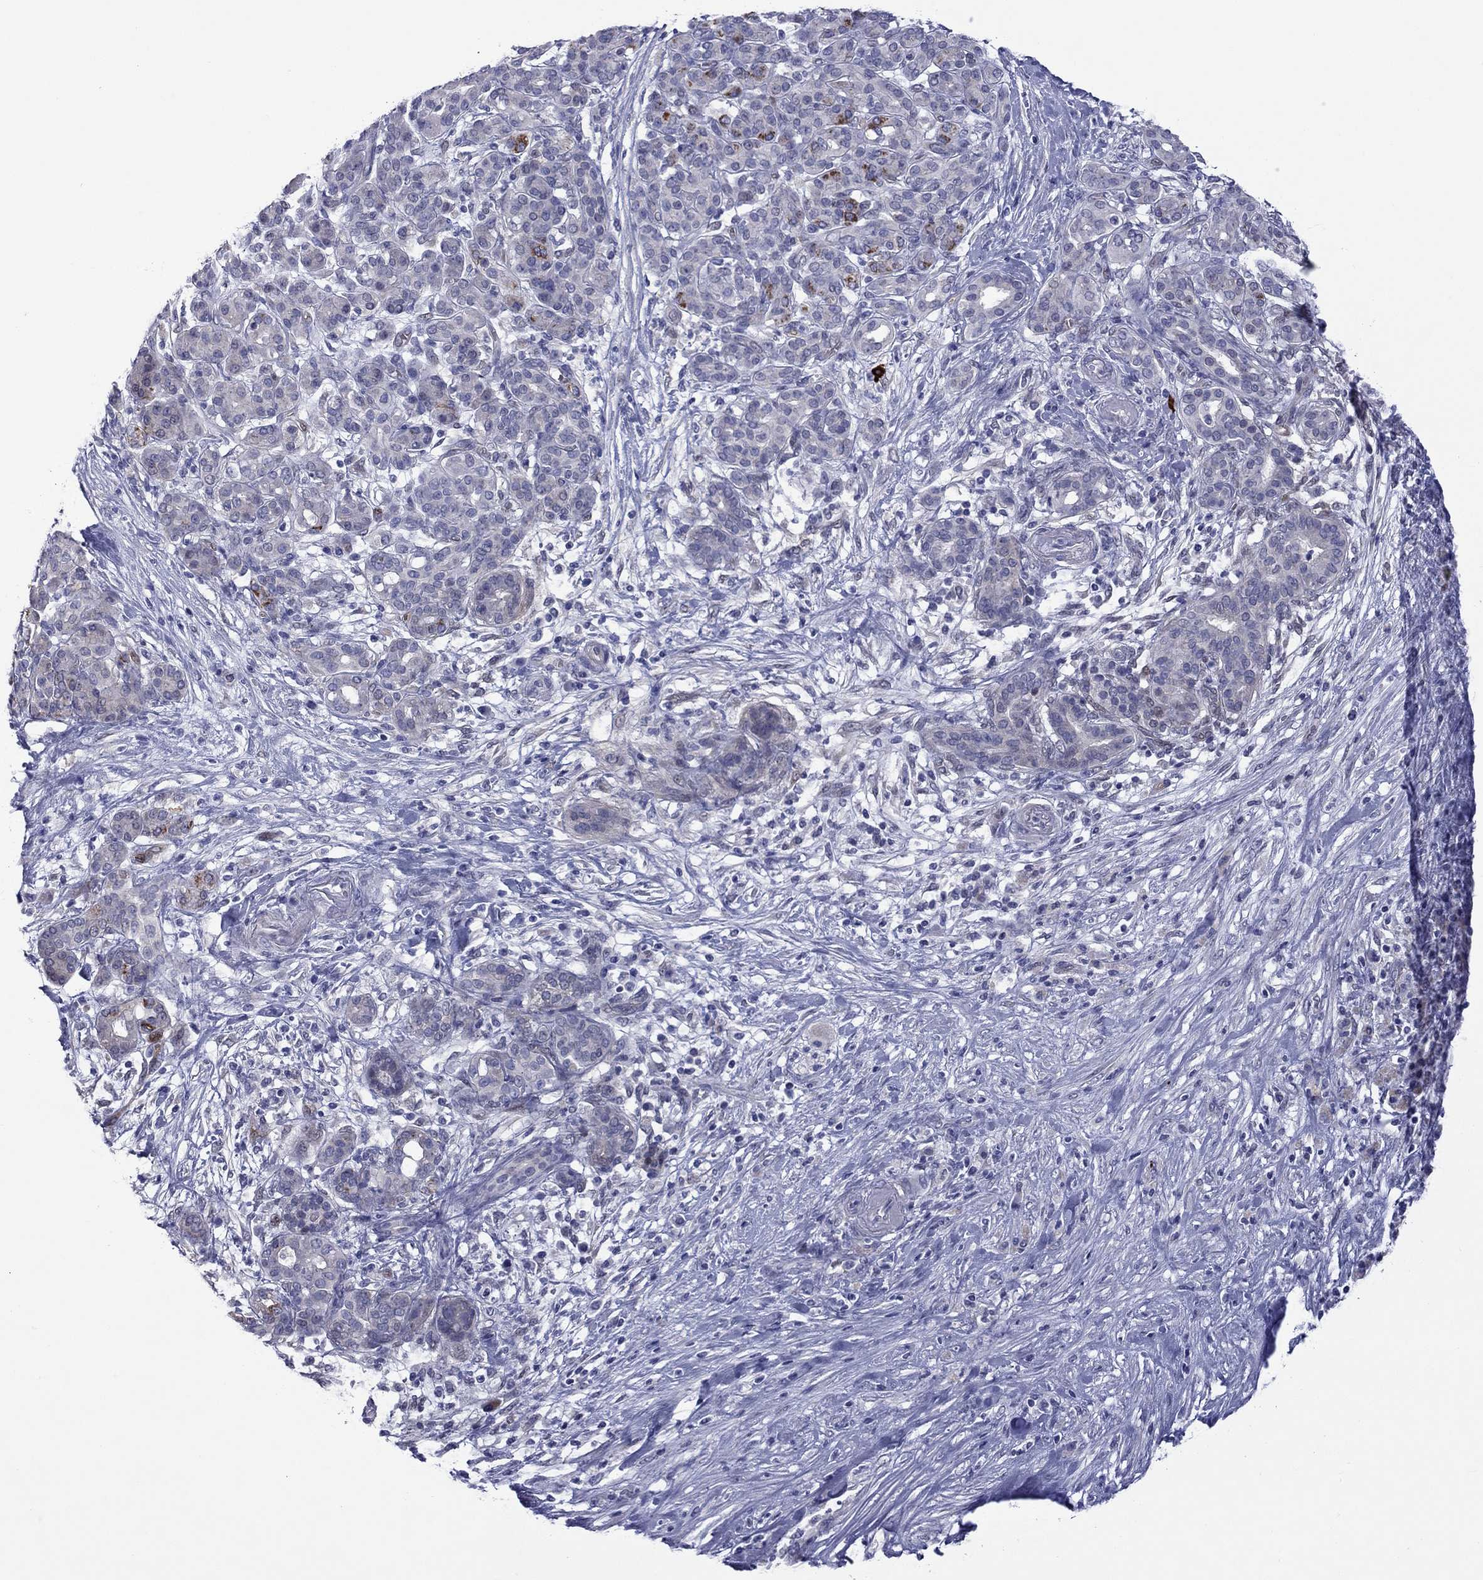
{"staining": {"intensity": "negative", "quantity": "none", "location": "none"}, "tissue": "pancreatic cancer", "cell_type": "Tumor cells", "image_type": "cancer", "snomed": [{"axis": "morphology", "description": "Adenocarcinoma, NOS"}, {"axis": "topography", "description": "Pancreas"}], "caption": "Human pancreatic cancer stained for a protein using immunohistochemistry reveals no staining in tumor cells.", "gene": "CTNNBIP1", "patient": {"sex": "male", "age": 44}}